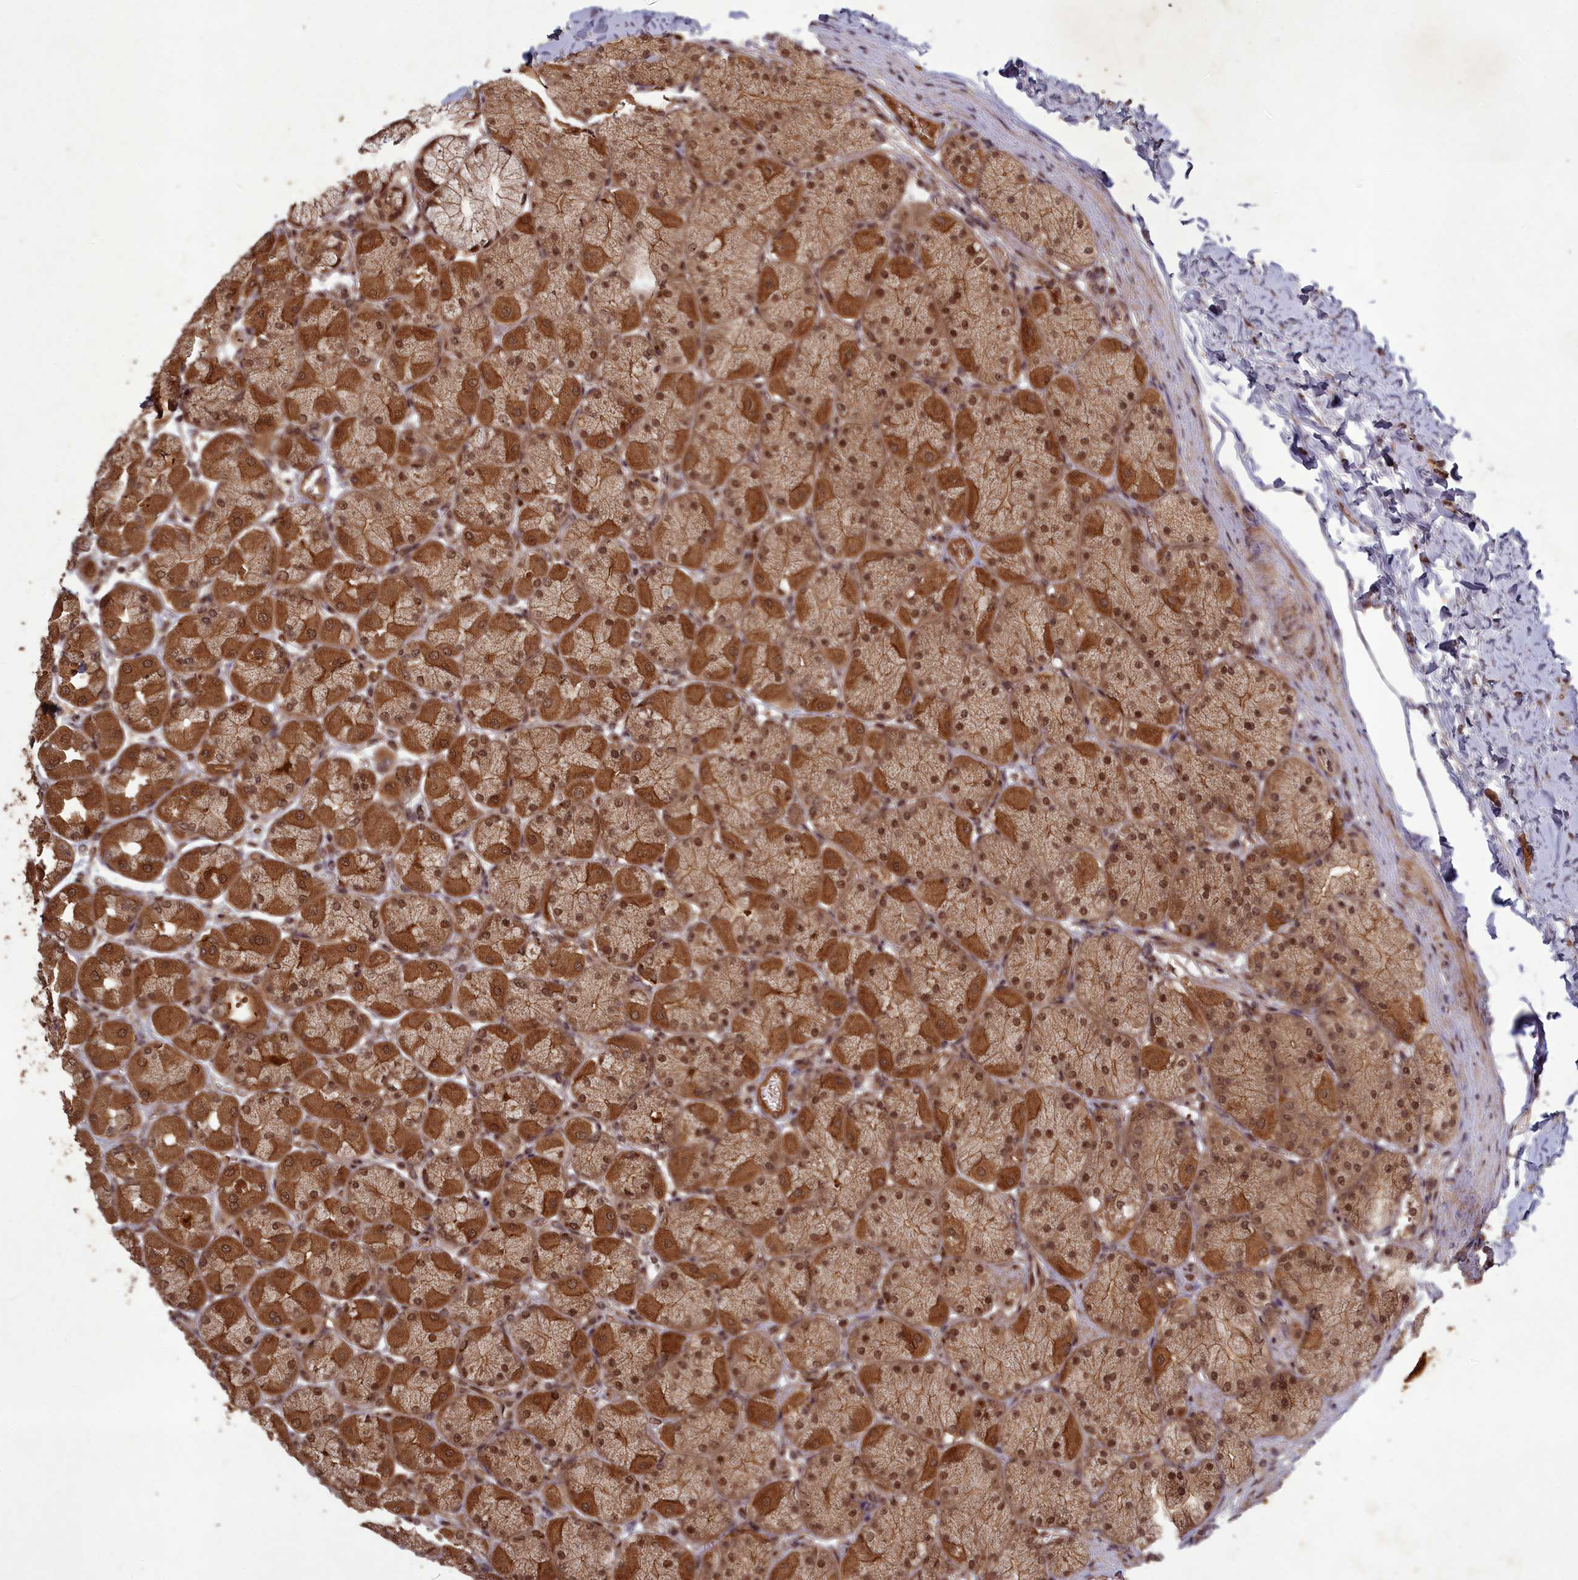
{"staining": {"intensity": "strong", "quantity": ">75%", "location": "cytoplasmic/membranous,nuclear"}, "tissue": "stomach", "cell_type": "Glandular cells", "image_type": "normal", "snomed": [{"axis": "morphology", "description": "Normal tissue, NOS"}, {"axis": "topography", "description": "Stomach, upper"}], "caption": "Immunohistochemical staining of benign human stomach displays strong cytoplasmic/membranous,nuclear protein expression in about >75% of glandular cells.", "gene": "SRMS", "patient": {"sex": "female", "age": 56}}